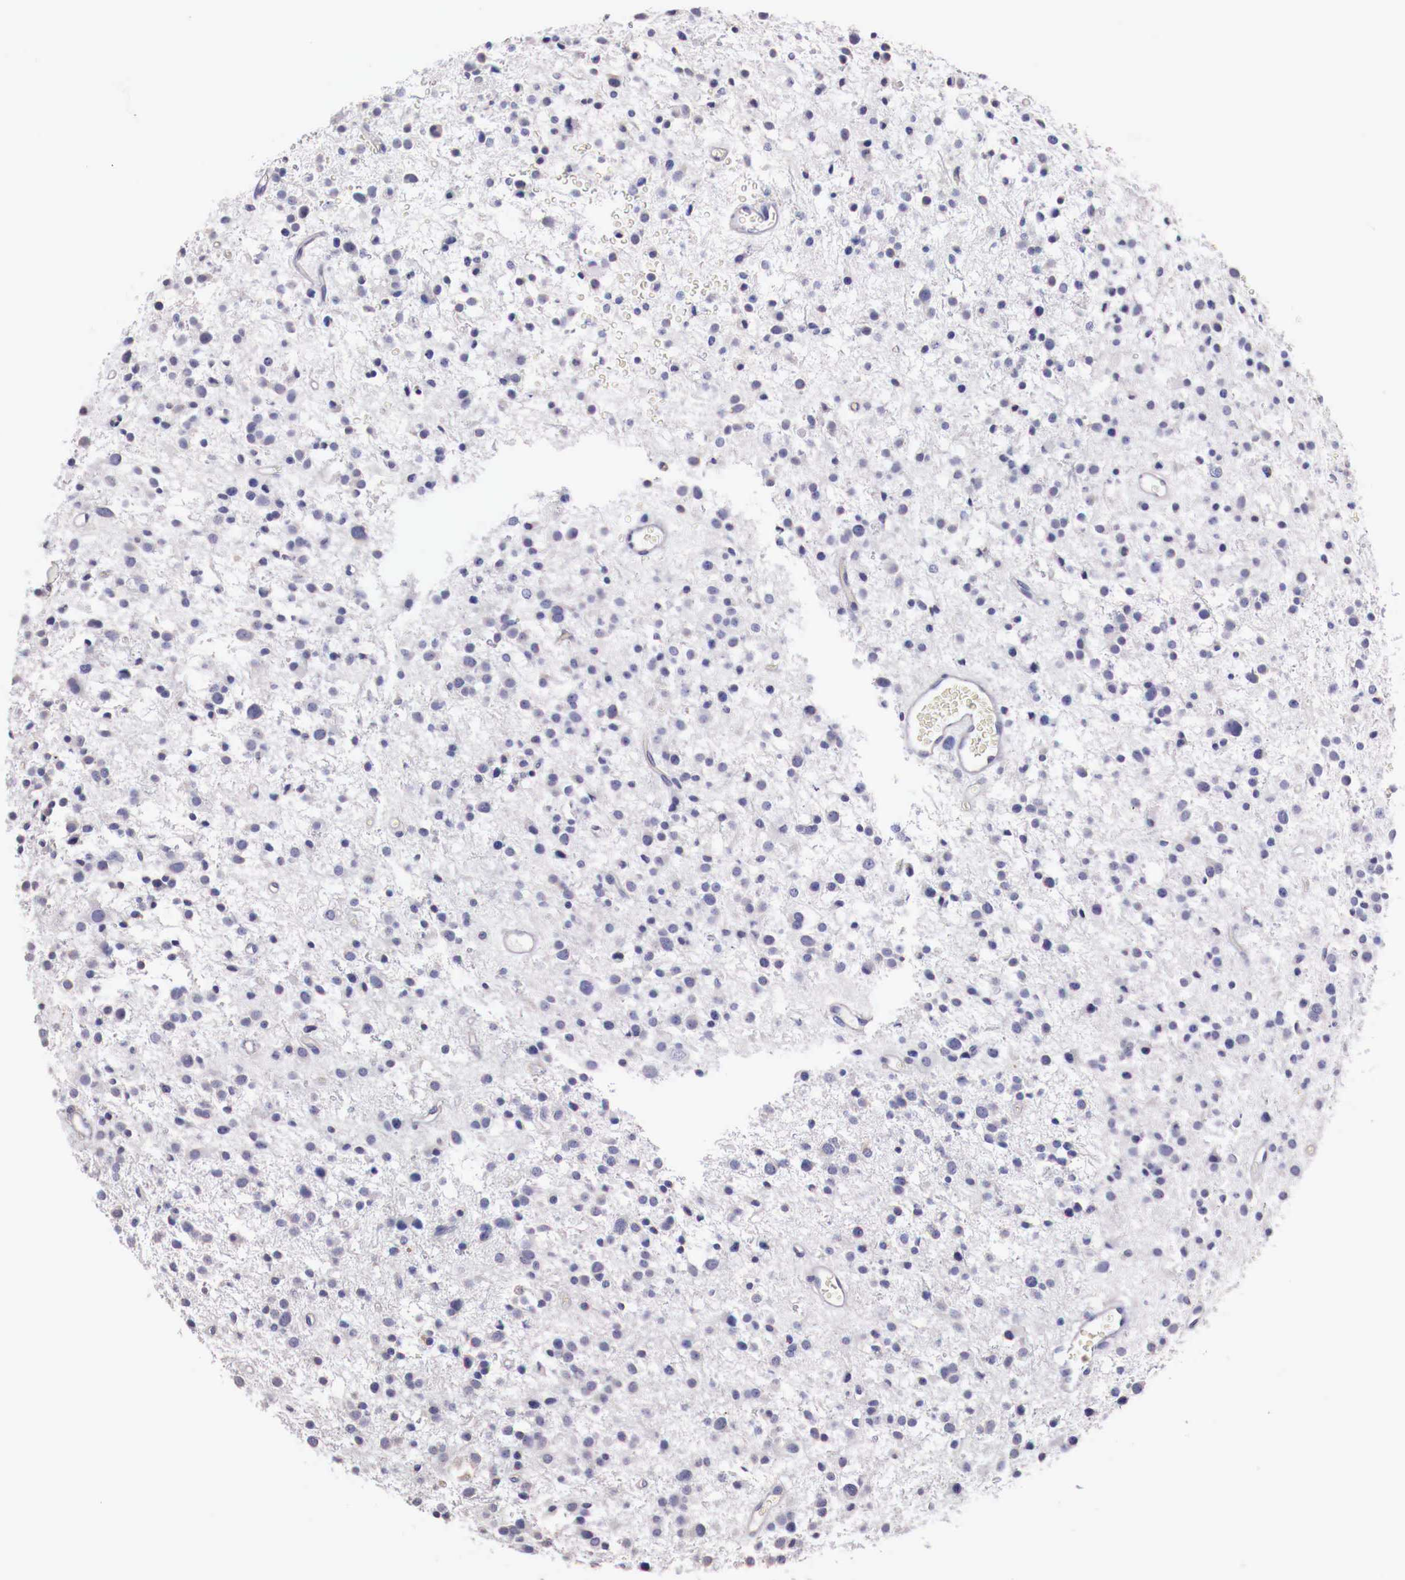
{"staining": {"intensity": "negative", "quantity": "none", "location": "none"}, "tissue": "glioma", "cell_type": "Tumor cells", "image_type": "cancer", "snomed": [{"axis": "morphology", "description": "Glioma, malignant, Low grade"}, {"axis": "topography", "description": "Brain"}], "caption": "A high-resolution micrograph shows IHC staining of glioma, which exhibits no significant expression in tumor cells. (DAB (3,3'-diaminobenzidine) IHC, high magnification).", "gene": "PITPNA", "patient": {"sex": "female", "age": 36}}